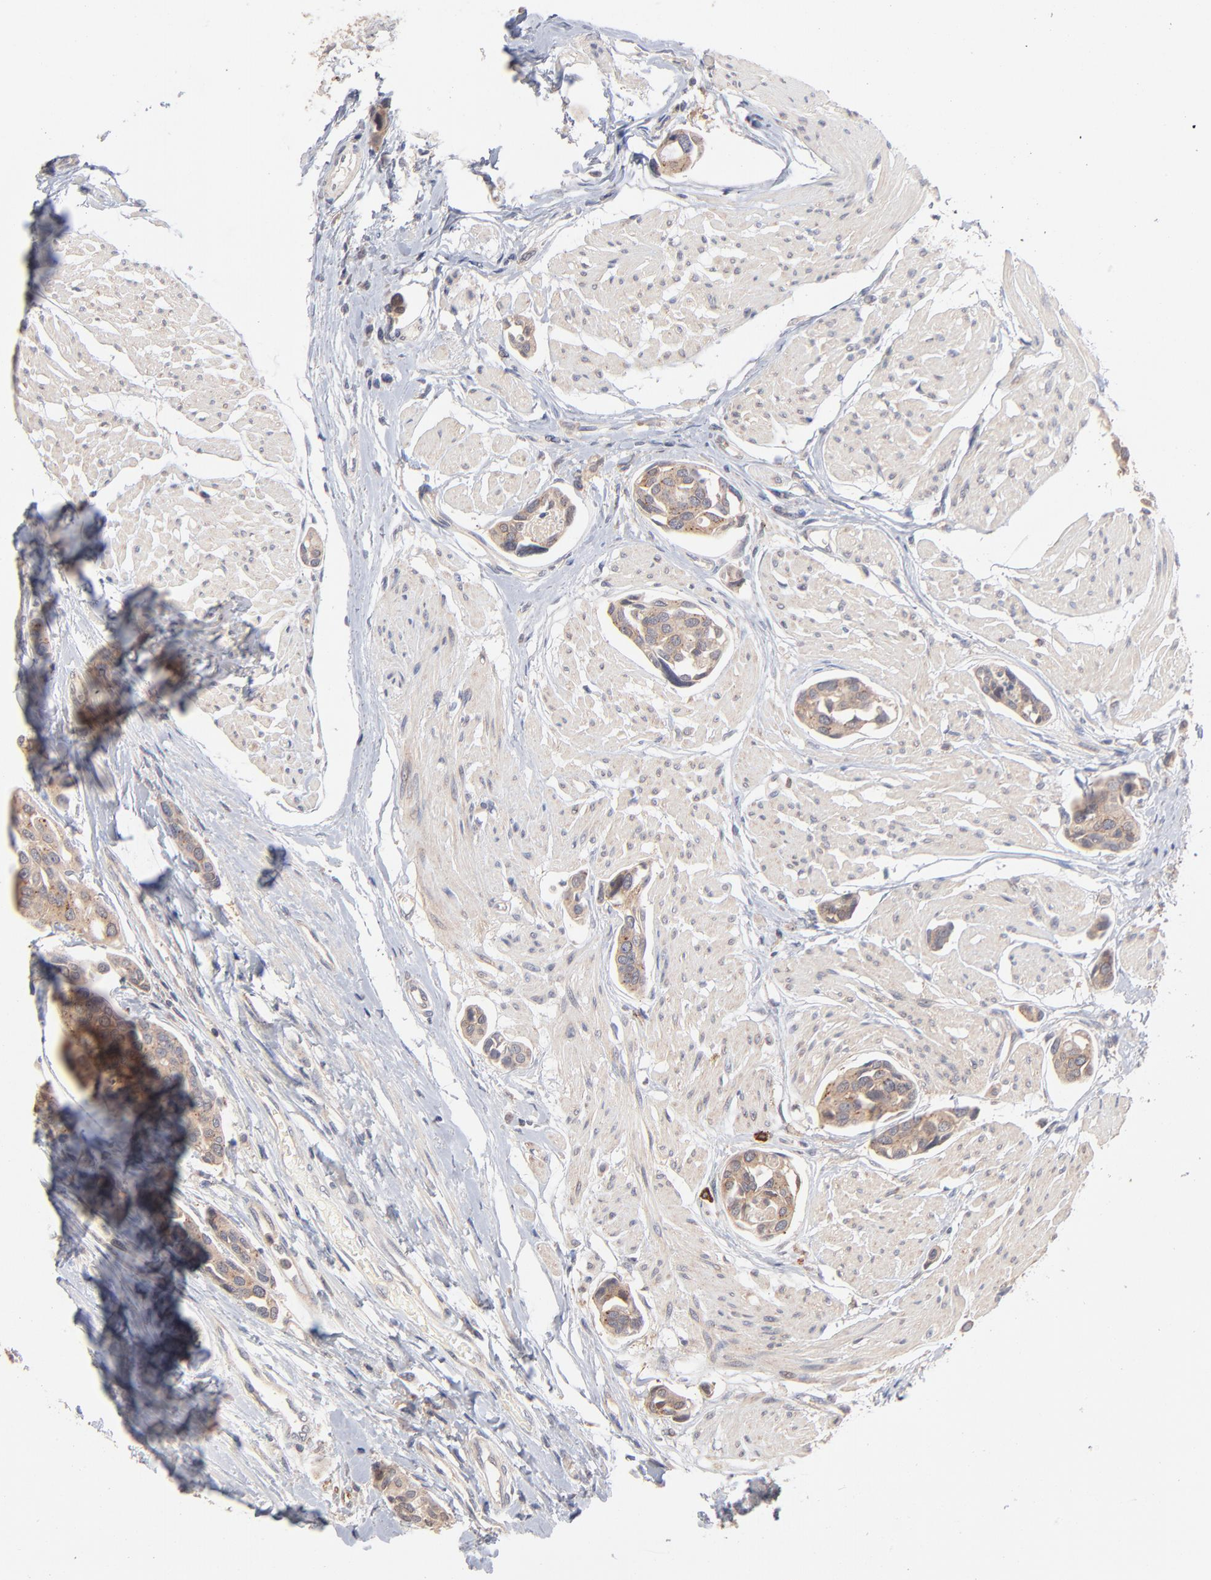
{"staining": {"intensity": "weak", "quantity": ">75%", "location": "cytoplasmic/membranous"}, "tissue": "urothelial cancer", "cell_type": "Tumor cells", "image_type": "cancer", "snomed": [{"axis": "morphology", "description": "Urothelial carcinoma, High grade"}, {"axis": "topography", "description": "Urinary bladder"}], "caption": "Human high-grade urothelial carcinoma stained with a protein marker shows weak staining in tumor cells.", "gene": "IVNS1ABP", "patient": {"sex": "male", "age": 78}}